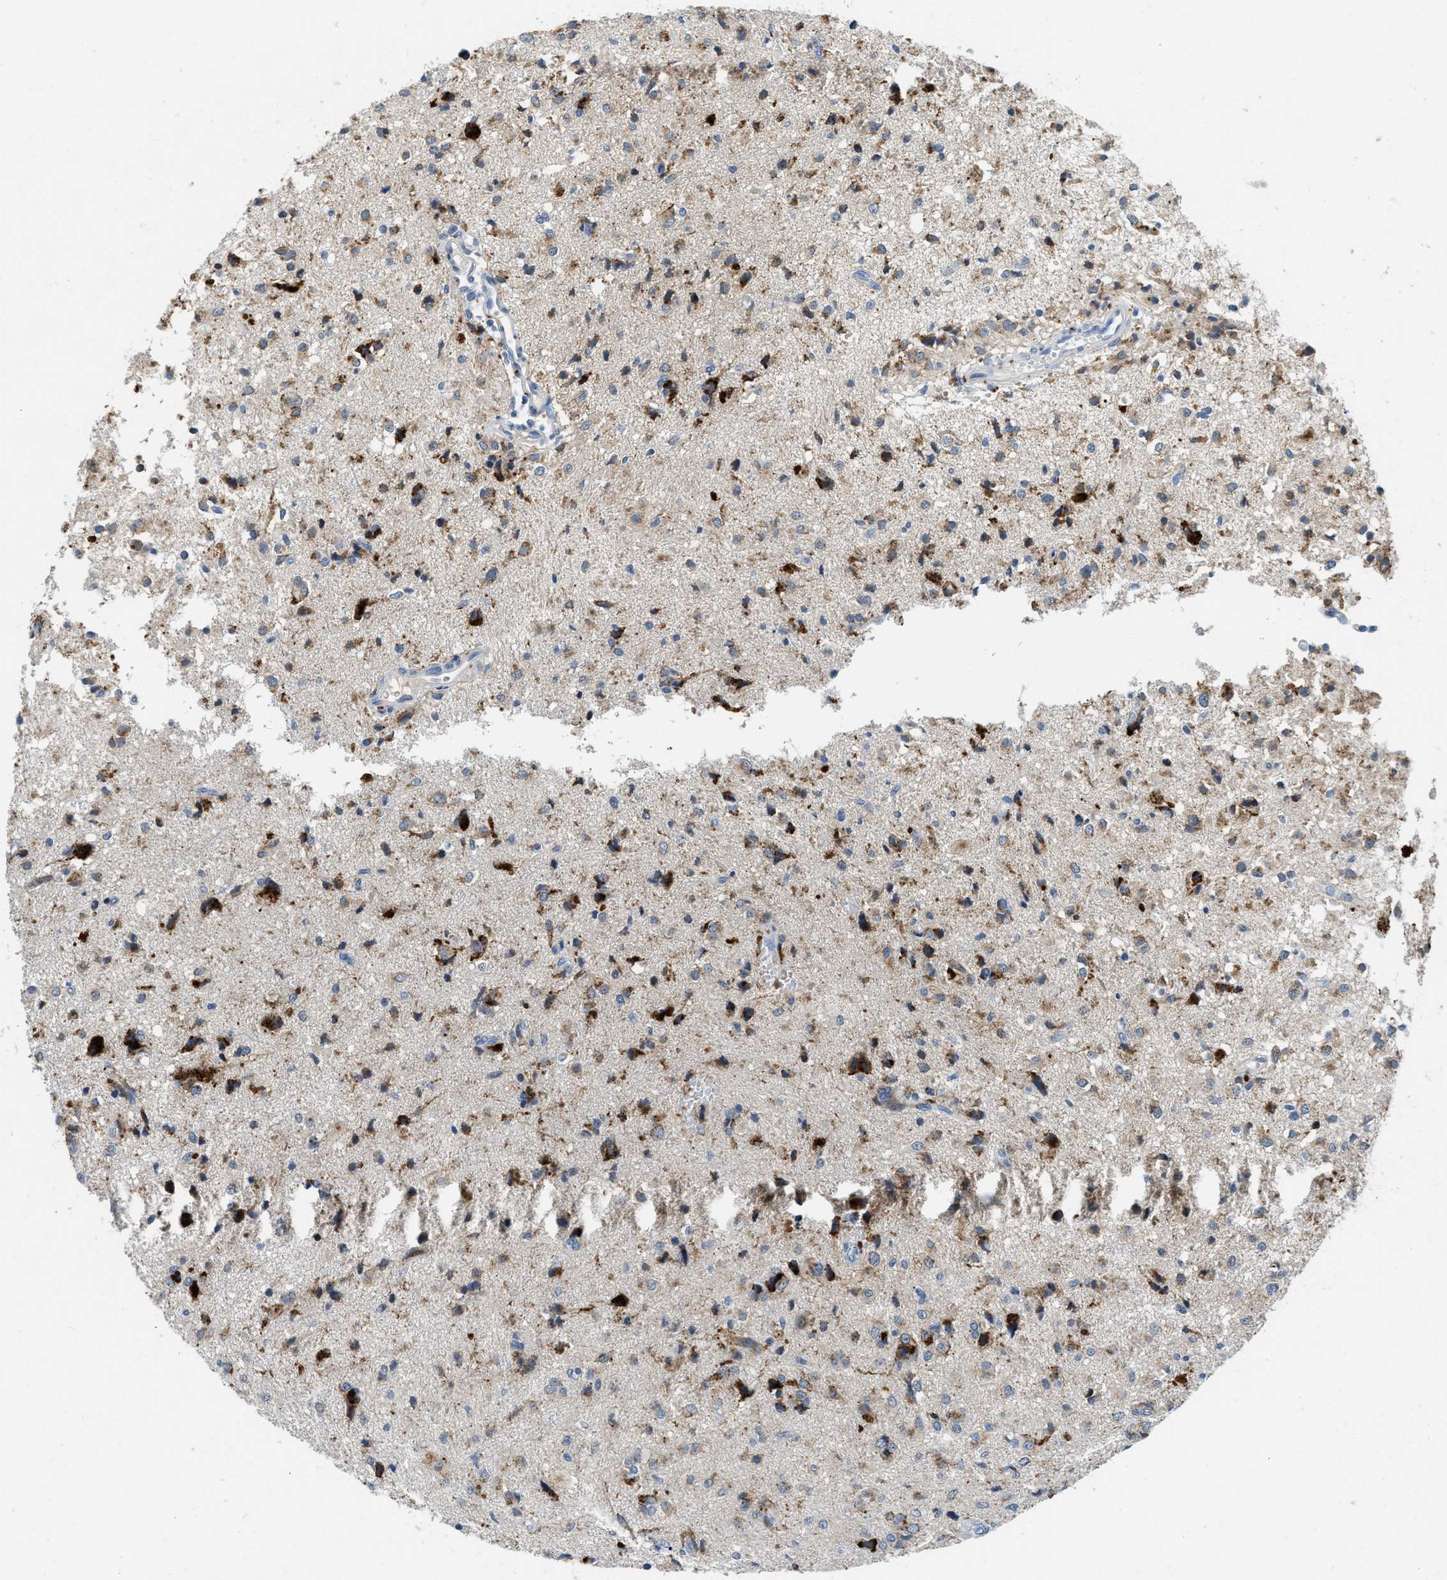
{"staining": {"intensity": "strong", "quantity": "<25%", "location": "cytoplasmic/membranous"}, "tissue": "glioma", "cell_type": "Tumor cells", "image_type": "cancer", "snomed": [{"axis": "morphology", "description": "Glioma, malignant, High grade"}, {"axis": "topography", "description": "Brain"}], "caption": "The image displays a brown stain indicating the presence of a protein in the cytoplasmic/membranous of tumor cells in glioma.", "gene": "TSPAN3", "patient": {"sex": "female", "age": 59}}